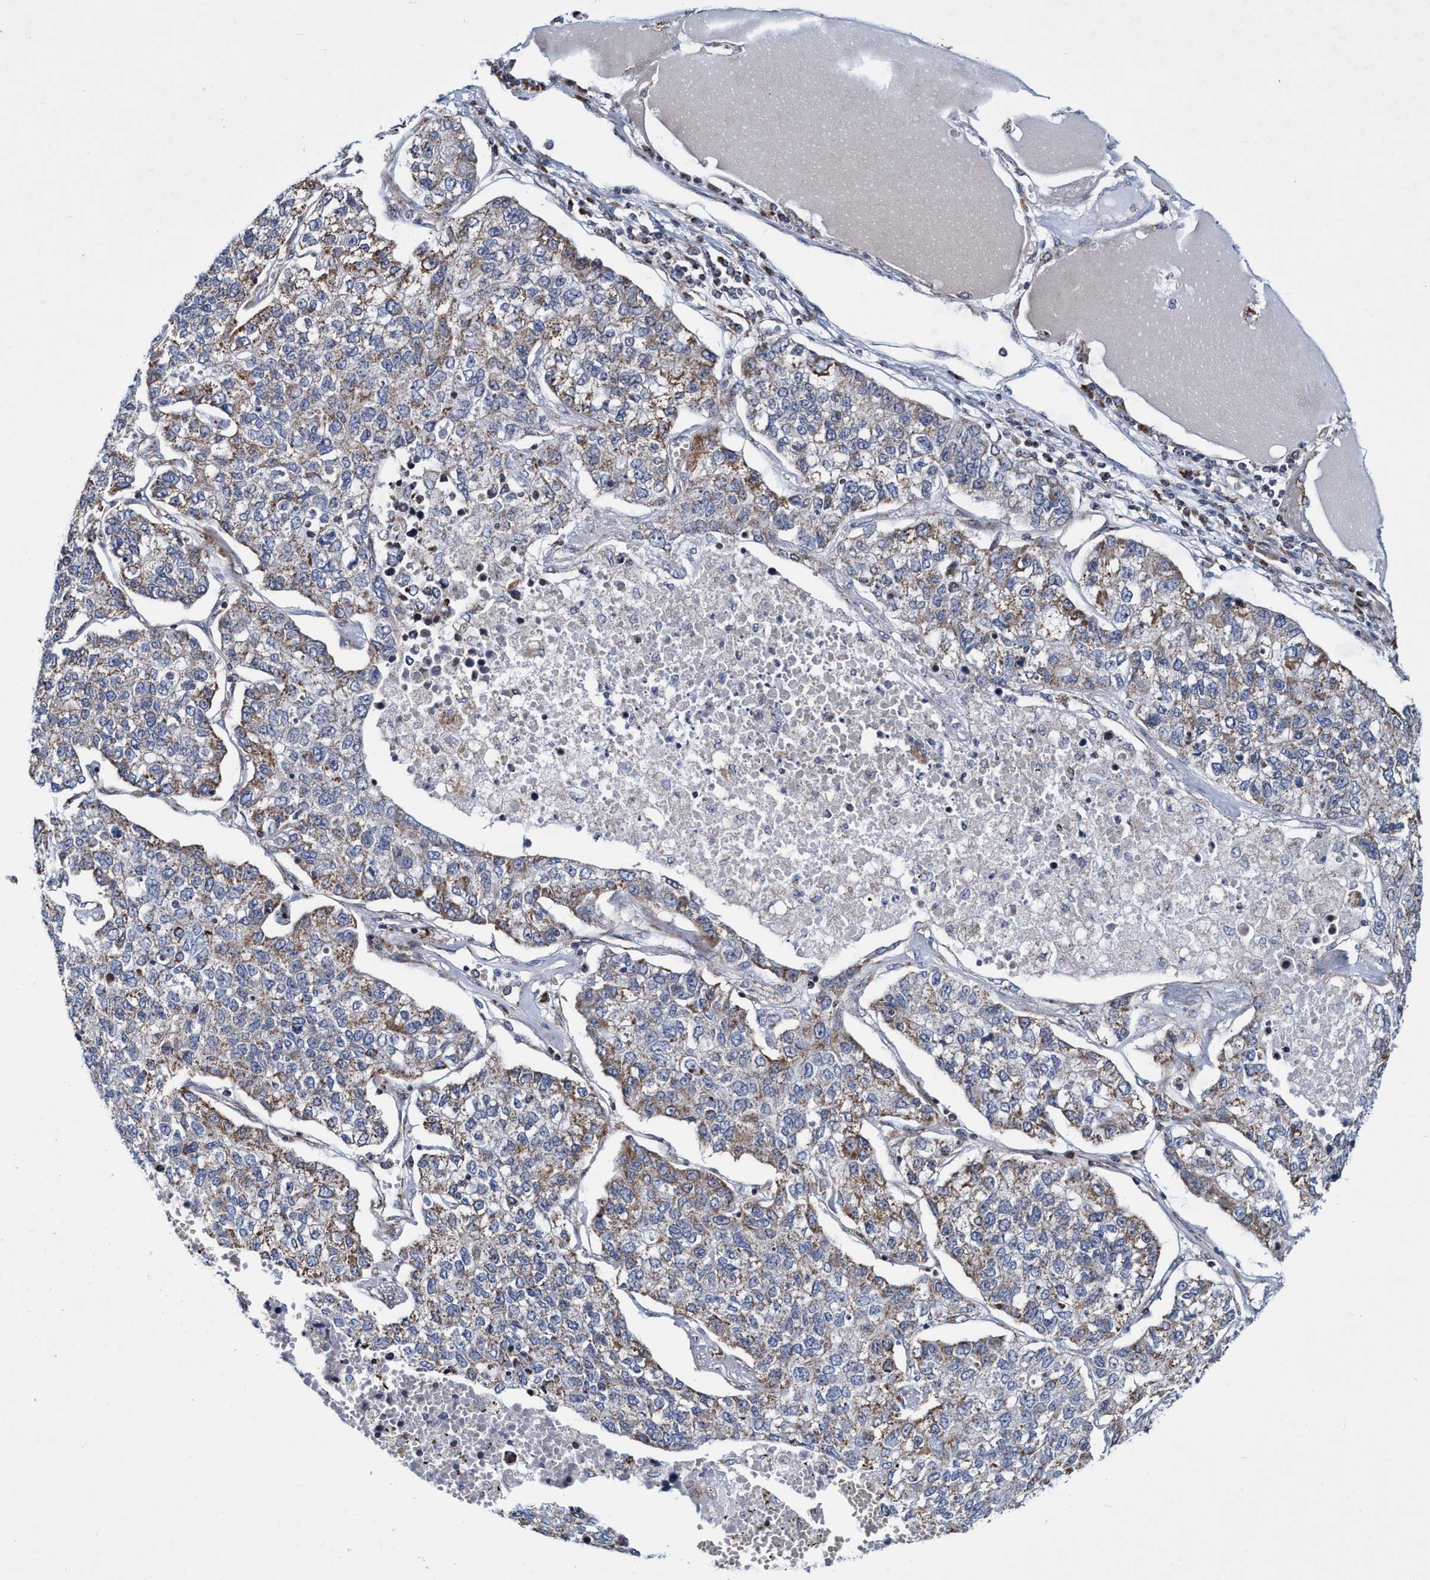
{"staining": {"intensity": "weak", "quantity": "25%-75%", "location": "cytoplasmic/membranous"}, "tissue": "lung cancer", "cell_type": "Tumor cells", "image_type": "cancer", "snomed": [{"axis": "morphology", "description": "Adenocarcinoma, NOS"}, {"axis": "topography", "description": "Lung"}], "caption": "Protein staining of lung cancer tissue displays weak cytoplasmic/membranous positivity in approximately 25%-75% of tumor cells.", "gene": "POLR1F", "patient": {"sex": "male", "age": 49}}